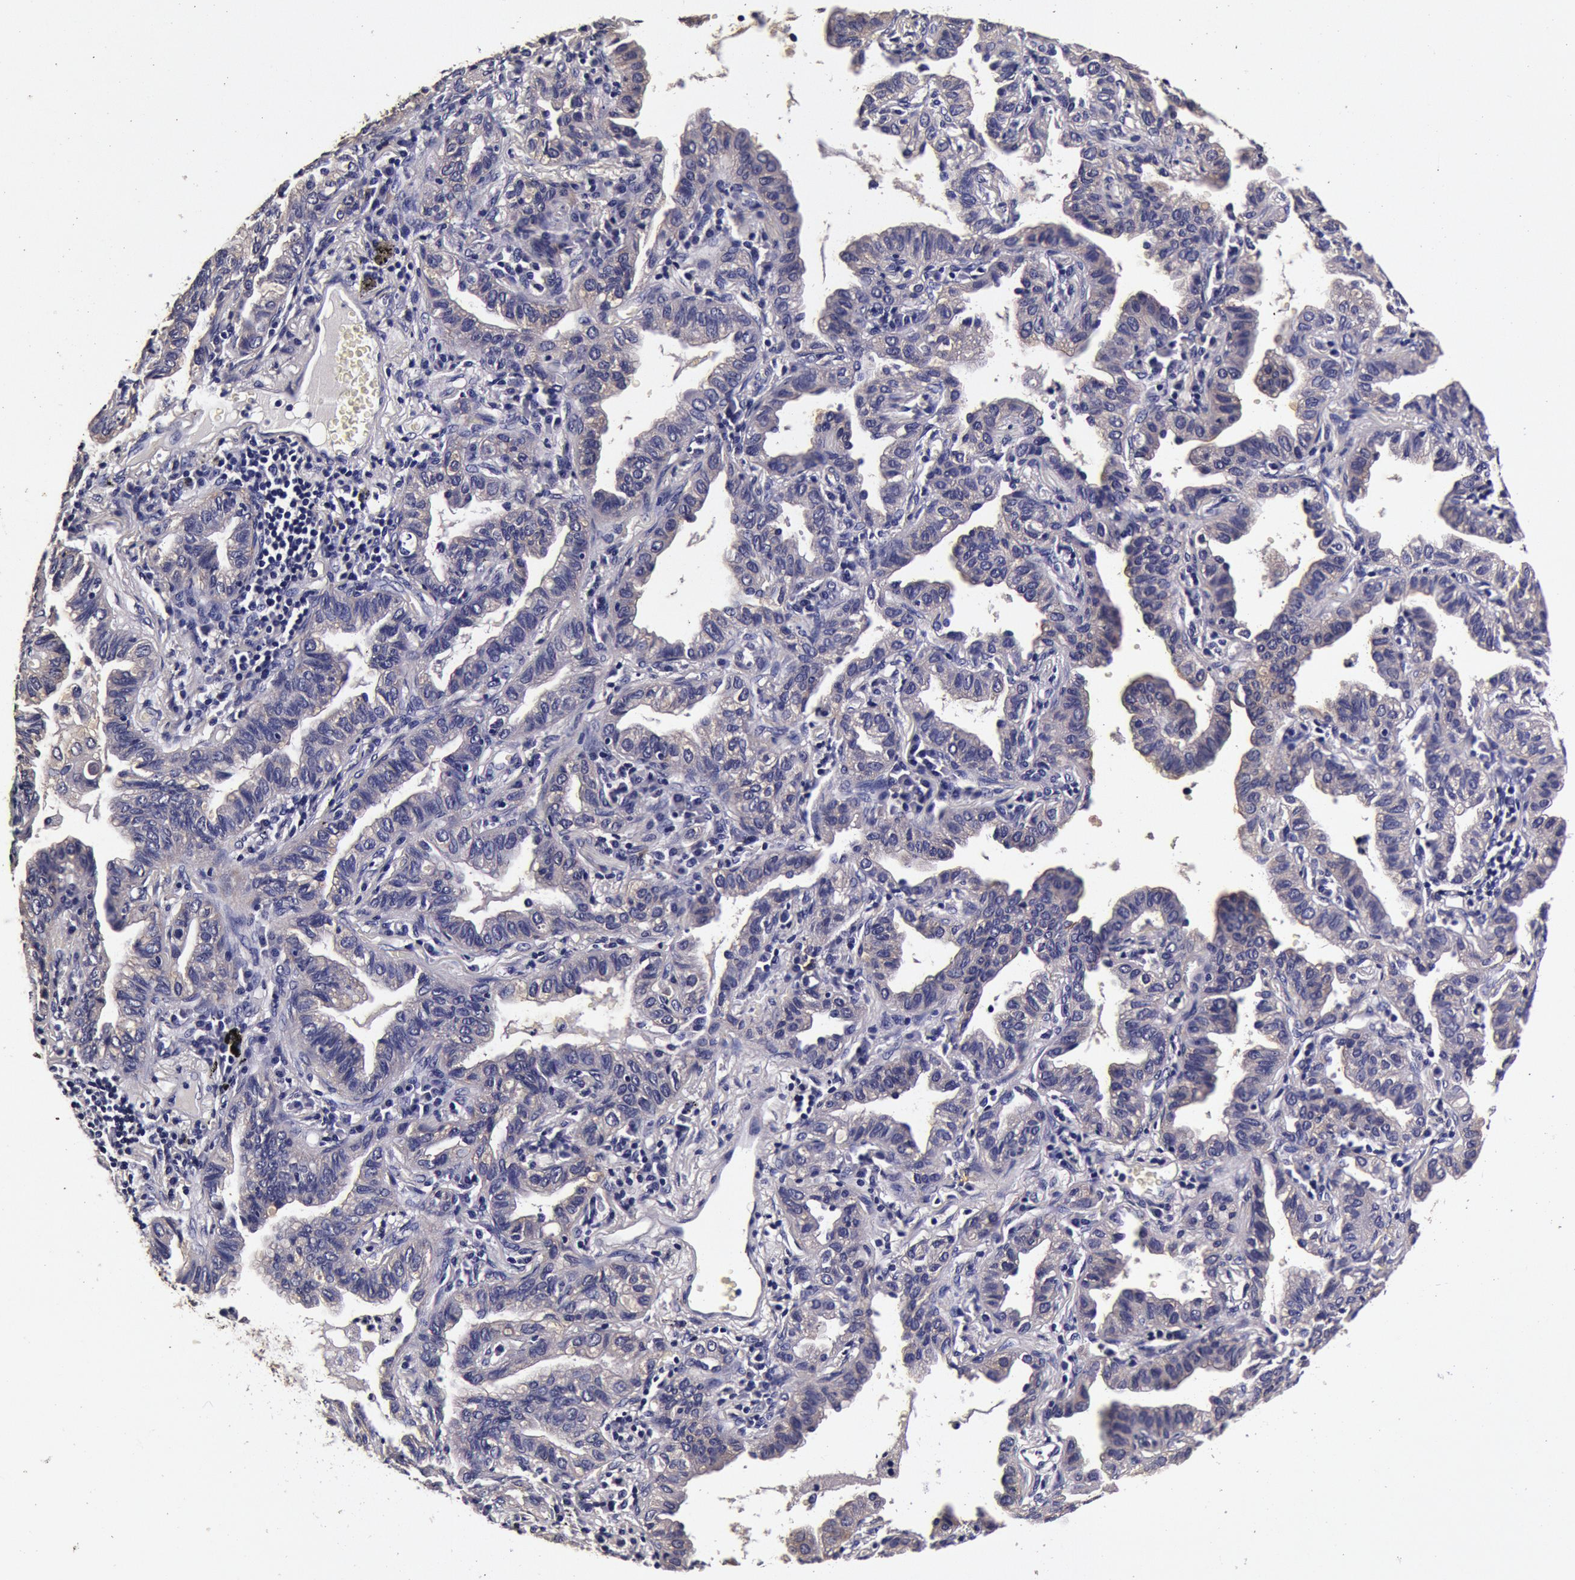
{"staining": {"intensity": "negative", "quantity": "none", "location": "none"}, "tissue": "lung cancer", "cell_type": "Tumor cells", "image_type": "cancer", "snomed": [{"axis": "morphology", "description": "Adenocarcinoma, NOS"}, {"axis": "topography", "description": "Lung"}], "caption": "The immunohistochemistry micrograph has no significant positivity in tumor cells of lung cancer (adenocarcinoma) tissue.", "gene": "CCDC22", "patient": {"sex": "female", "age": 50}}